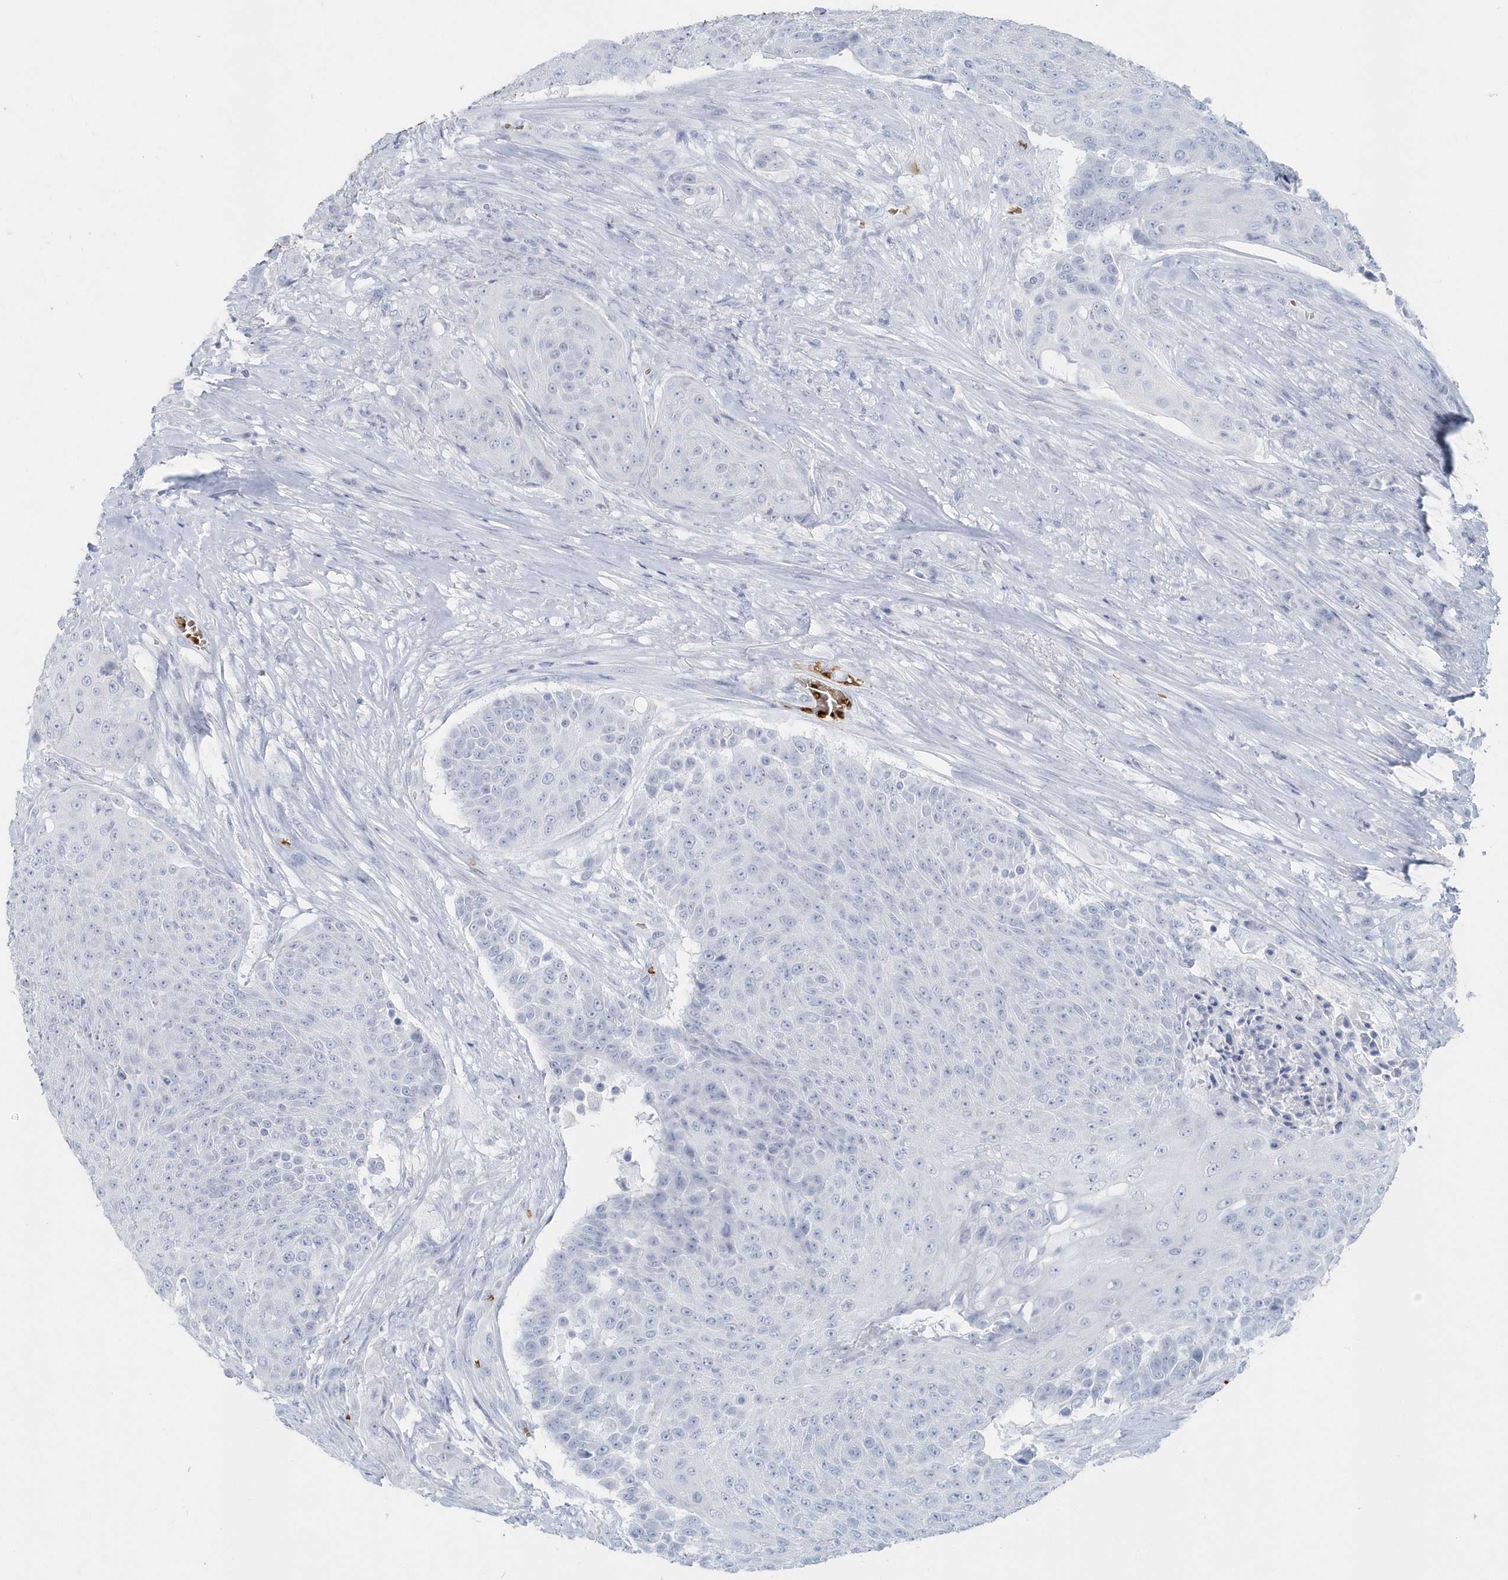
{"staining": {"intensity": "negative", "quantity": "none", "location": "none"}, "tissue": "urothelial cancer", "cell_type": "Tumor cells", "image_type": "cancer", "snomed": [{"axis": "morphology", "description": "Urothelial carcinoma, High grade"}, {"axis": "topography", "description": "Urinary bladder"}], "caption": "The immunohistochemistry (IHC) histopathology image has no significant positivity in tumor cells of urothelial cancer tissue. The staining was performed using DAB to visualize the protein expression in brown, while the nuclei were stained in blue with hematoxylin (Magnification: 20x).", "gene": "HBA2", "patient": {"sex": "female", "age": 63}}